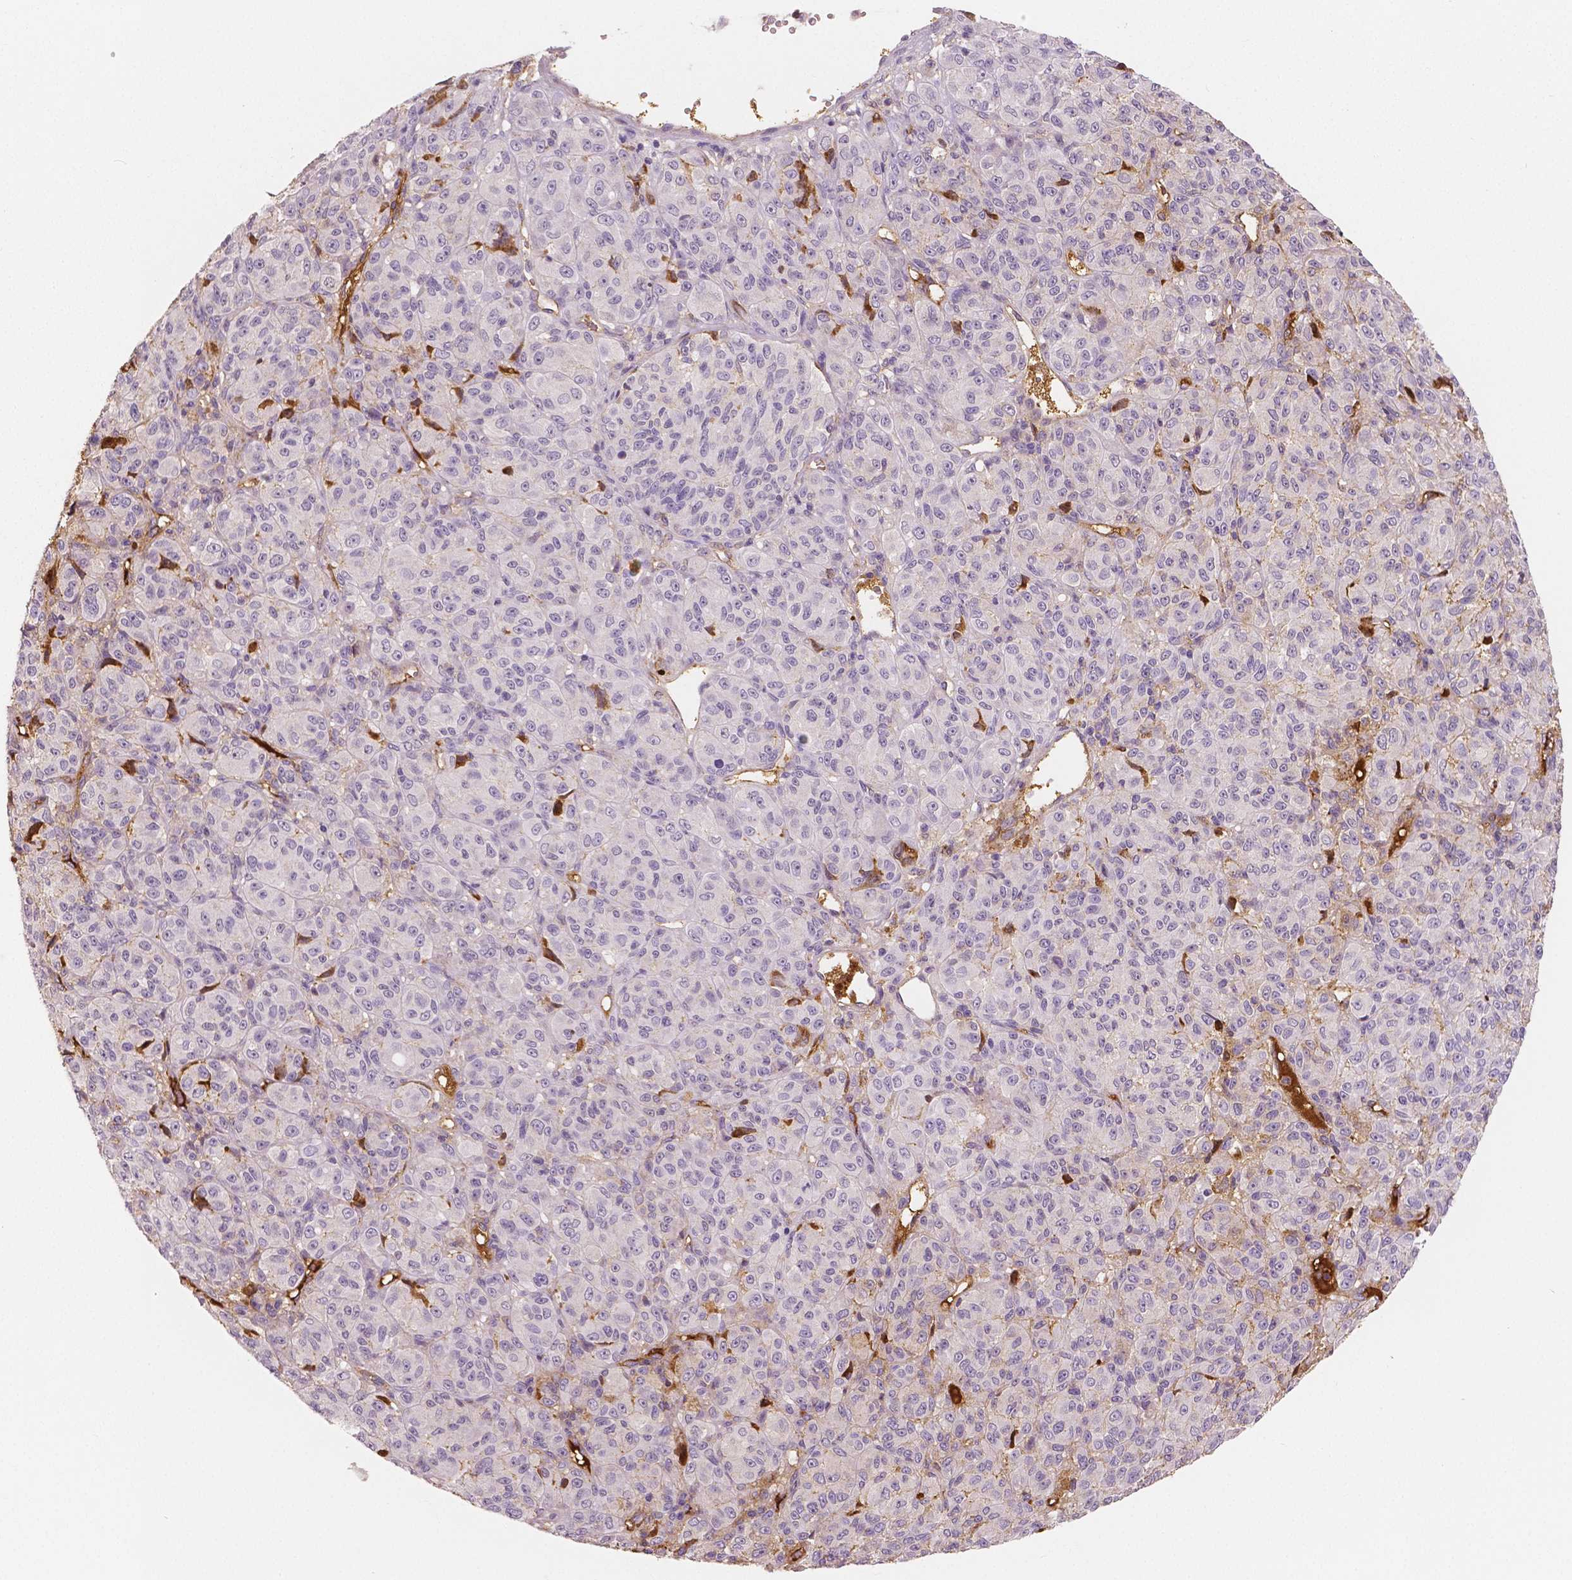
{"staining": {"intensity": "negative", "quantity": "none", "location": "none"}, "tissue": "melanoma", "cell_type": "Tumor cells", "image_type": "cancer", "snomed": [{"axis": "morphology", "description": "Malignant melanoma, Metastatic site"}, {"axis": "topography", "description": "Brain"}], "caption": "Protein analysis of malignant melanoma (metastatic site) reveals no significant staining in tumor cells.", "gene": "APOA4", "patient": {"sex": "female", "age": 56}}